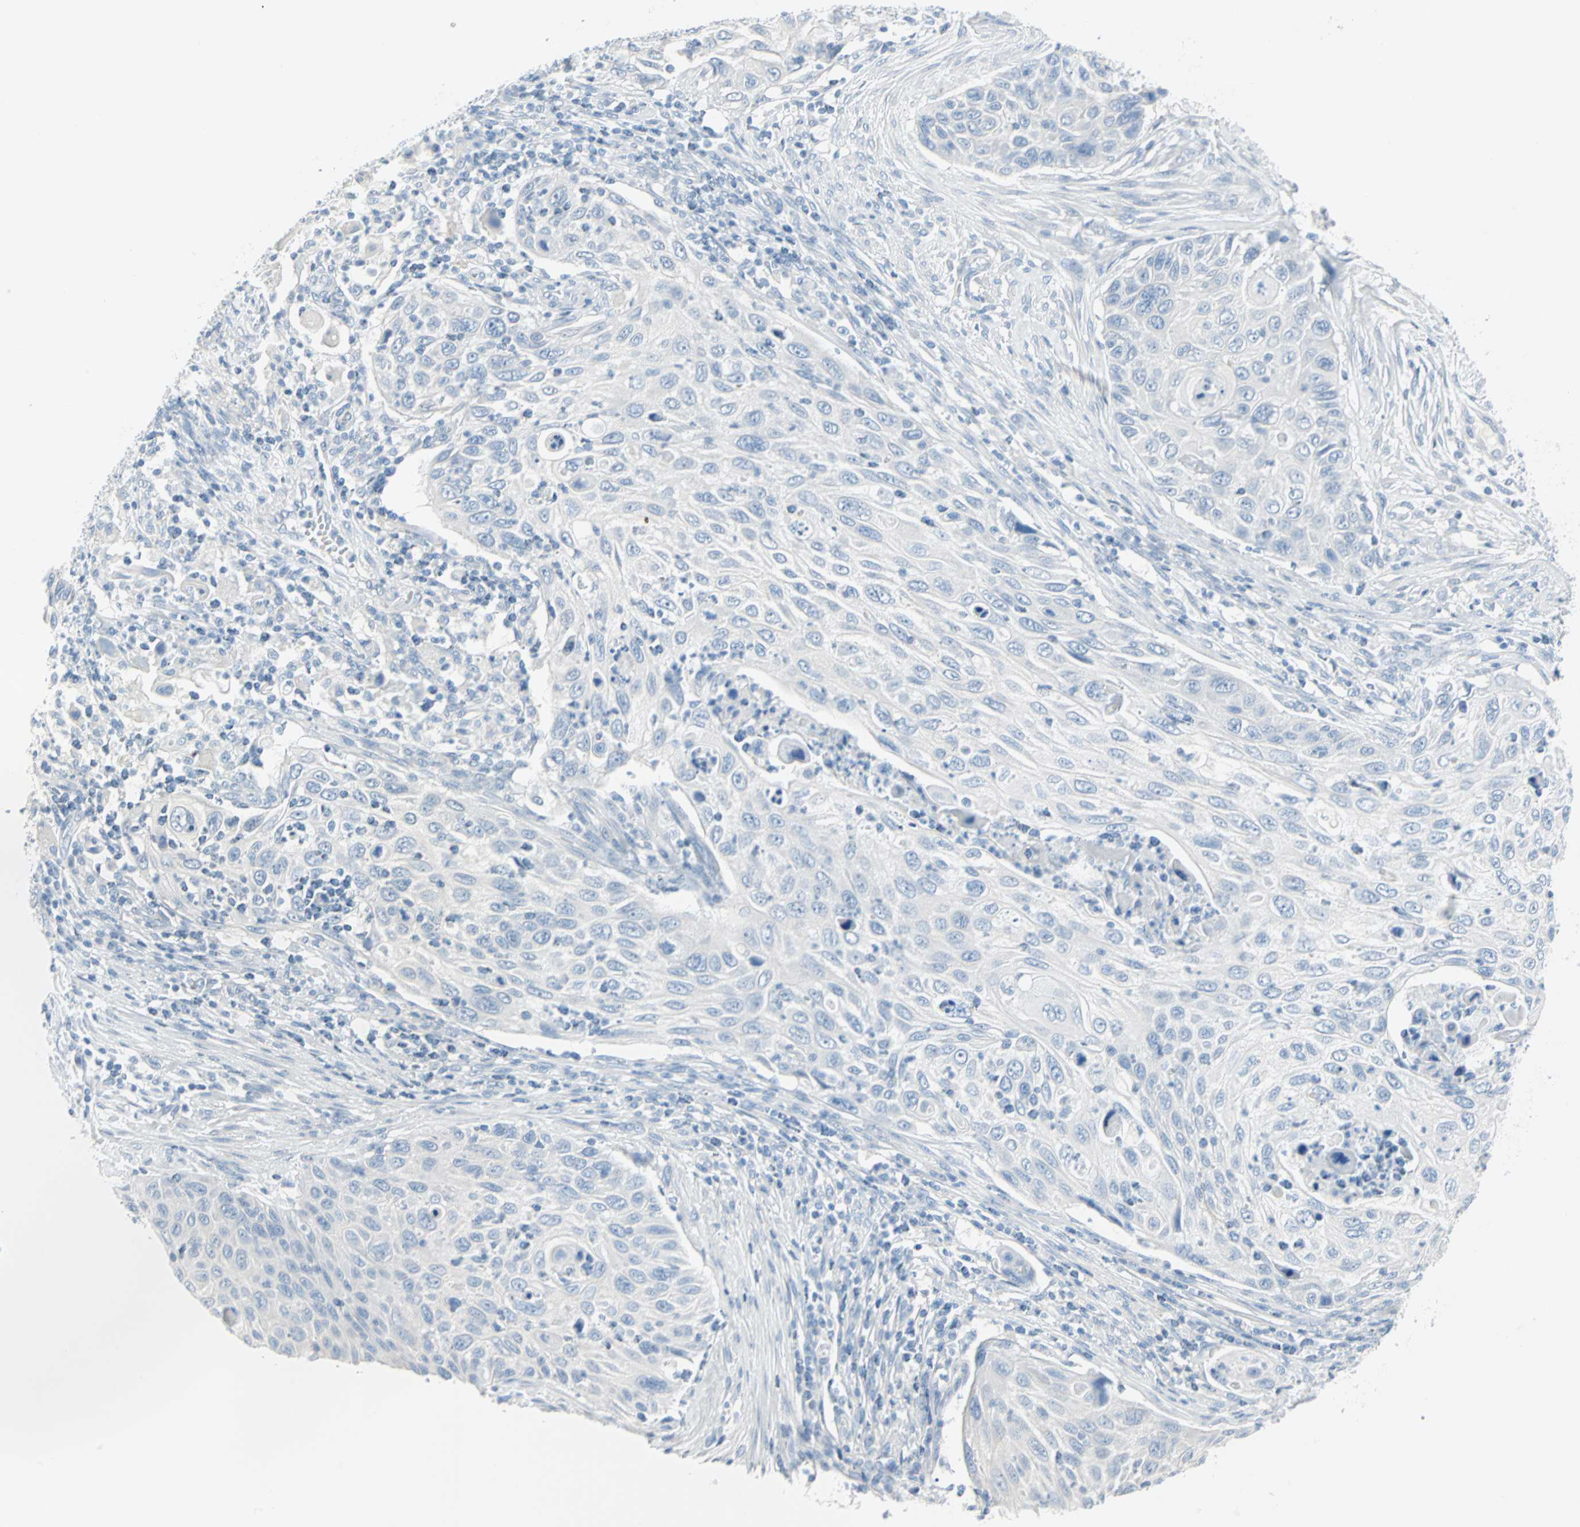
{"staining": {"intensity": "negative", "quantity": "none", "location": "none"}, "tissue": "cervical cancer", "cell_type": "Tumor cells", "image_type": "cancer", "snomed": [{"axis": "morphology", "description": "Squamous cell carcinoma, NOS"}, {"axis": "topography", "description": "Cervix"}], "caption": "Tumor cells are negative for protein expression in human cervical cancer.", "gene": "STX1A", "patient": {"sex": "female", "age": 70}}